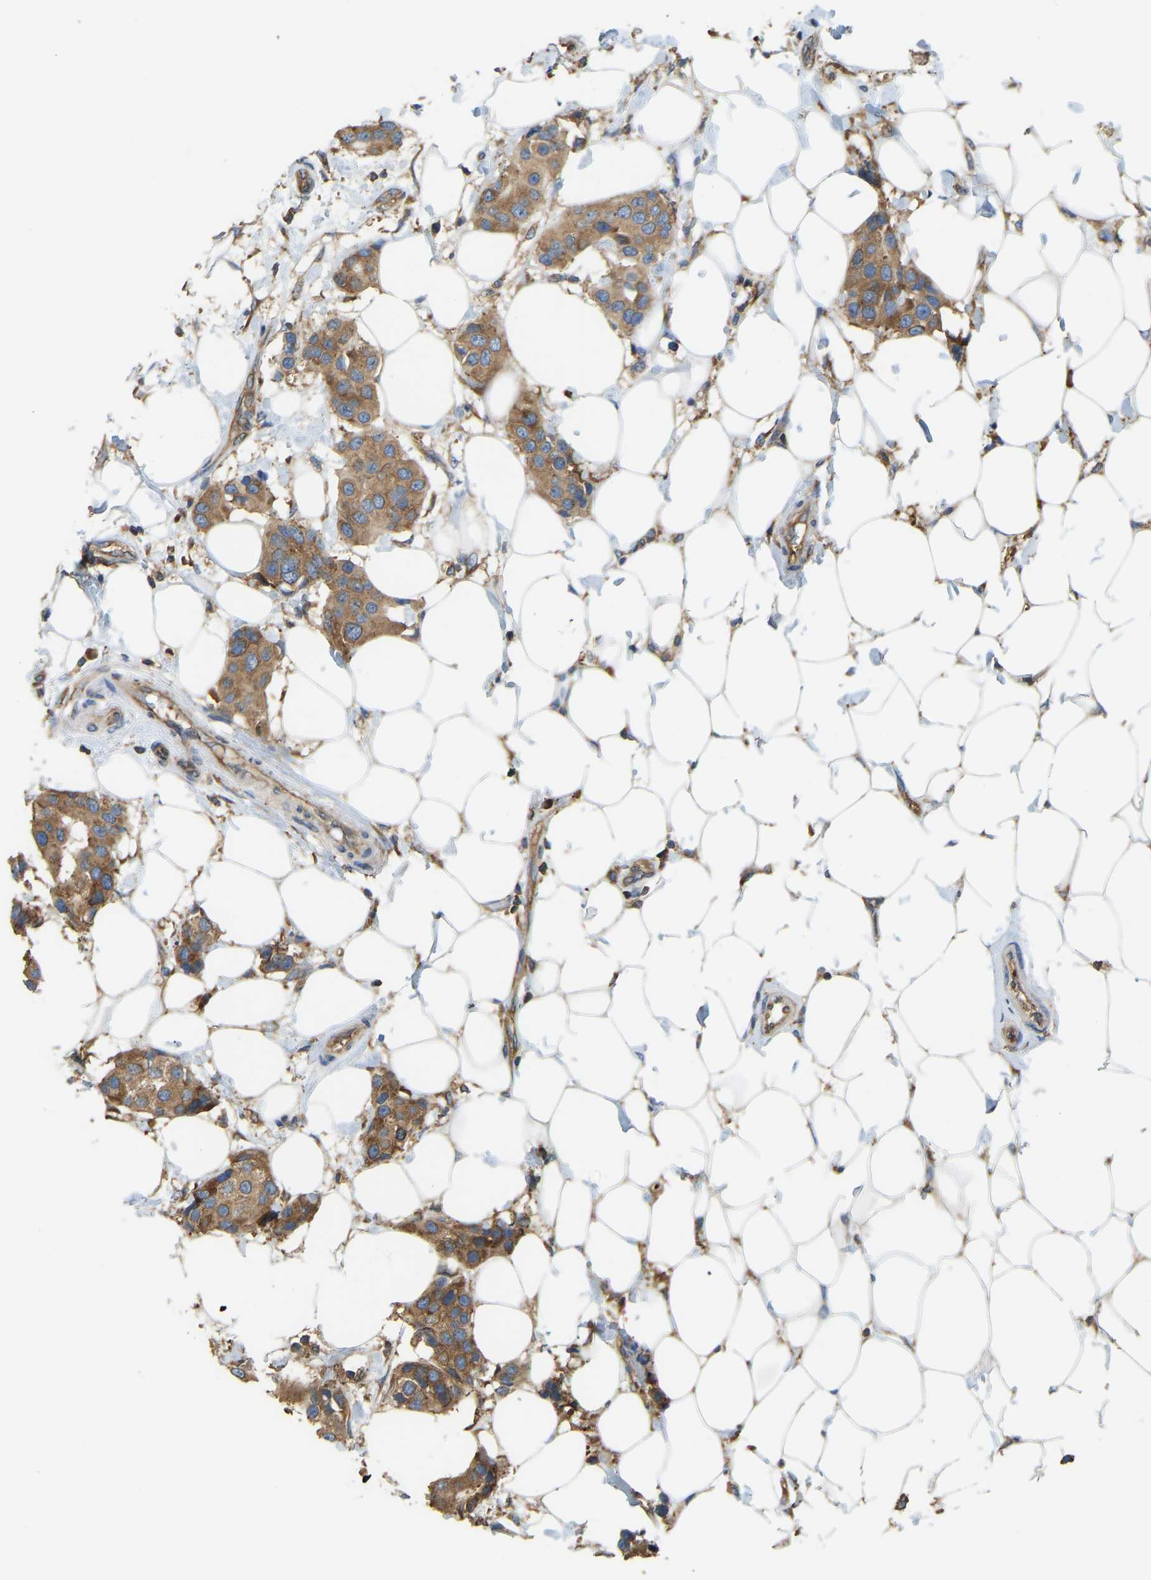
{"staining": {"intensity": "moderate", "quantity": ">75%", "location": "cytoplasmic/membranous"}, "tissue": "breast cancer", "cell_type": "Tumor cells", "image_type": "cancer", "snomed": [{"axis": "morphology", "description": "Normal tissue, NOS"}, {"axis": "morphology", "description": "Duct carcinoma"}, {"axis": "topography", "description": "Breast"}], "caption": "A high-resolution image shows IHC staining of infiltrating ductal carcinoma (breast), which reveals moderate cytoplasmic/membranous positivity in approximately >75% of tumor cells.", "gene": "RPS6KB2", "patient": {"sex": "female", "age": 39}}